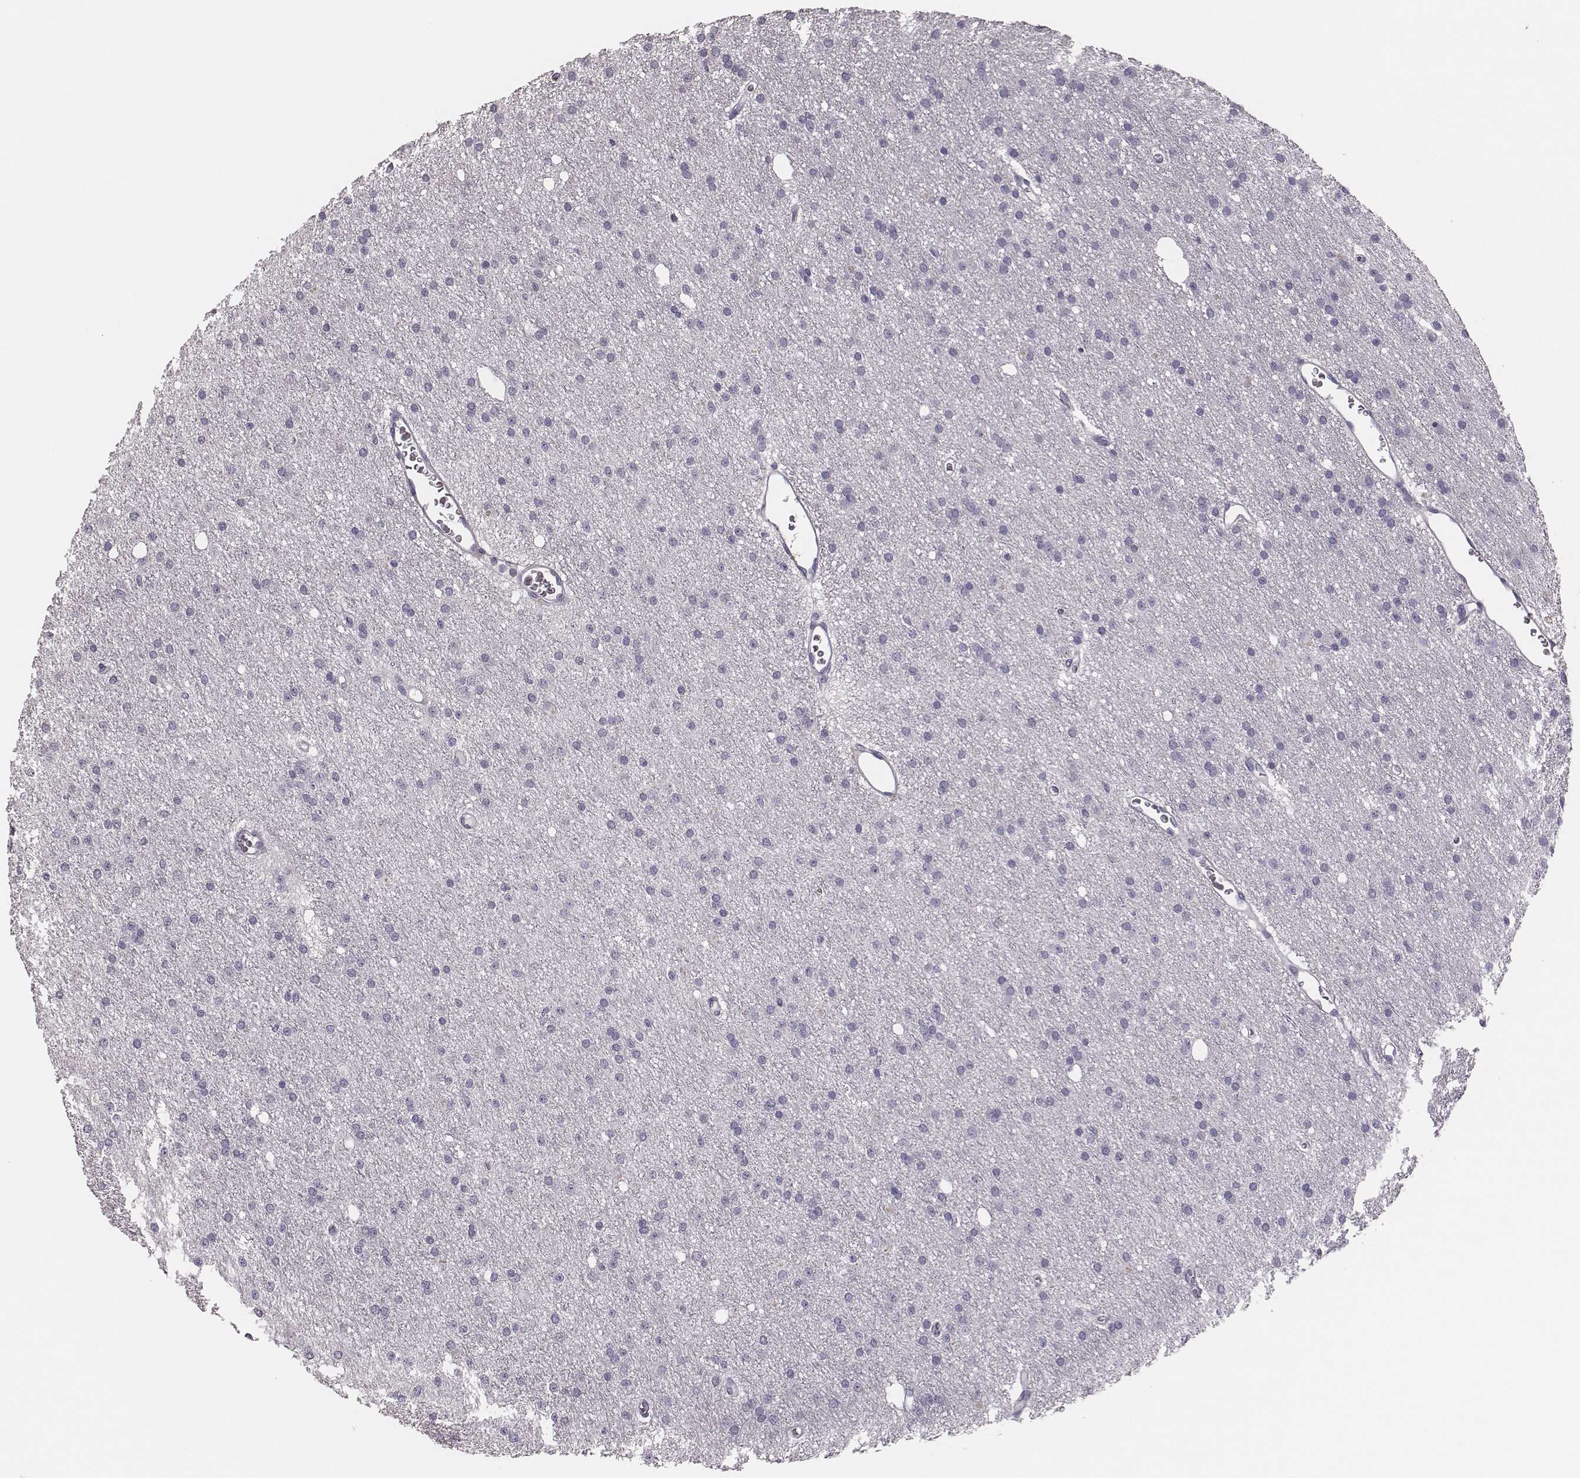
{"staining": {"intensity": "negative", "quantity": "none", "location": "none"}, "tissue": "glioma", "cell_type": "Tumor cells", "image_type": "cancer", "snomed": [{"axis": "morphology", "description": "Glioma, malignant, Low grade"}, {"axis": "topography", "description": "Brain"}], "caption": "High magnification brightfield microscopy of glioma stained with DAB (3,3'-diaminobenzidine) (brown) and counterstained with hematoxylin (blue): tumor cells show no significant positivity. (DAB immunohistochemistry visualized using brightfield microscopy, high magnification).", "gene": "ADGRF4", "patient": {"sex": "male", "age": 27}}